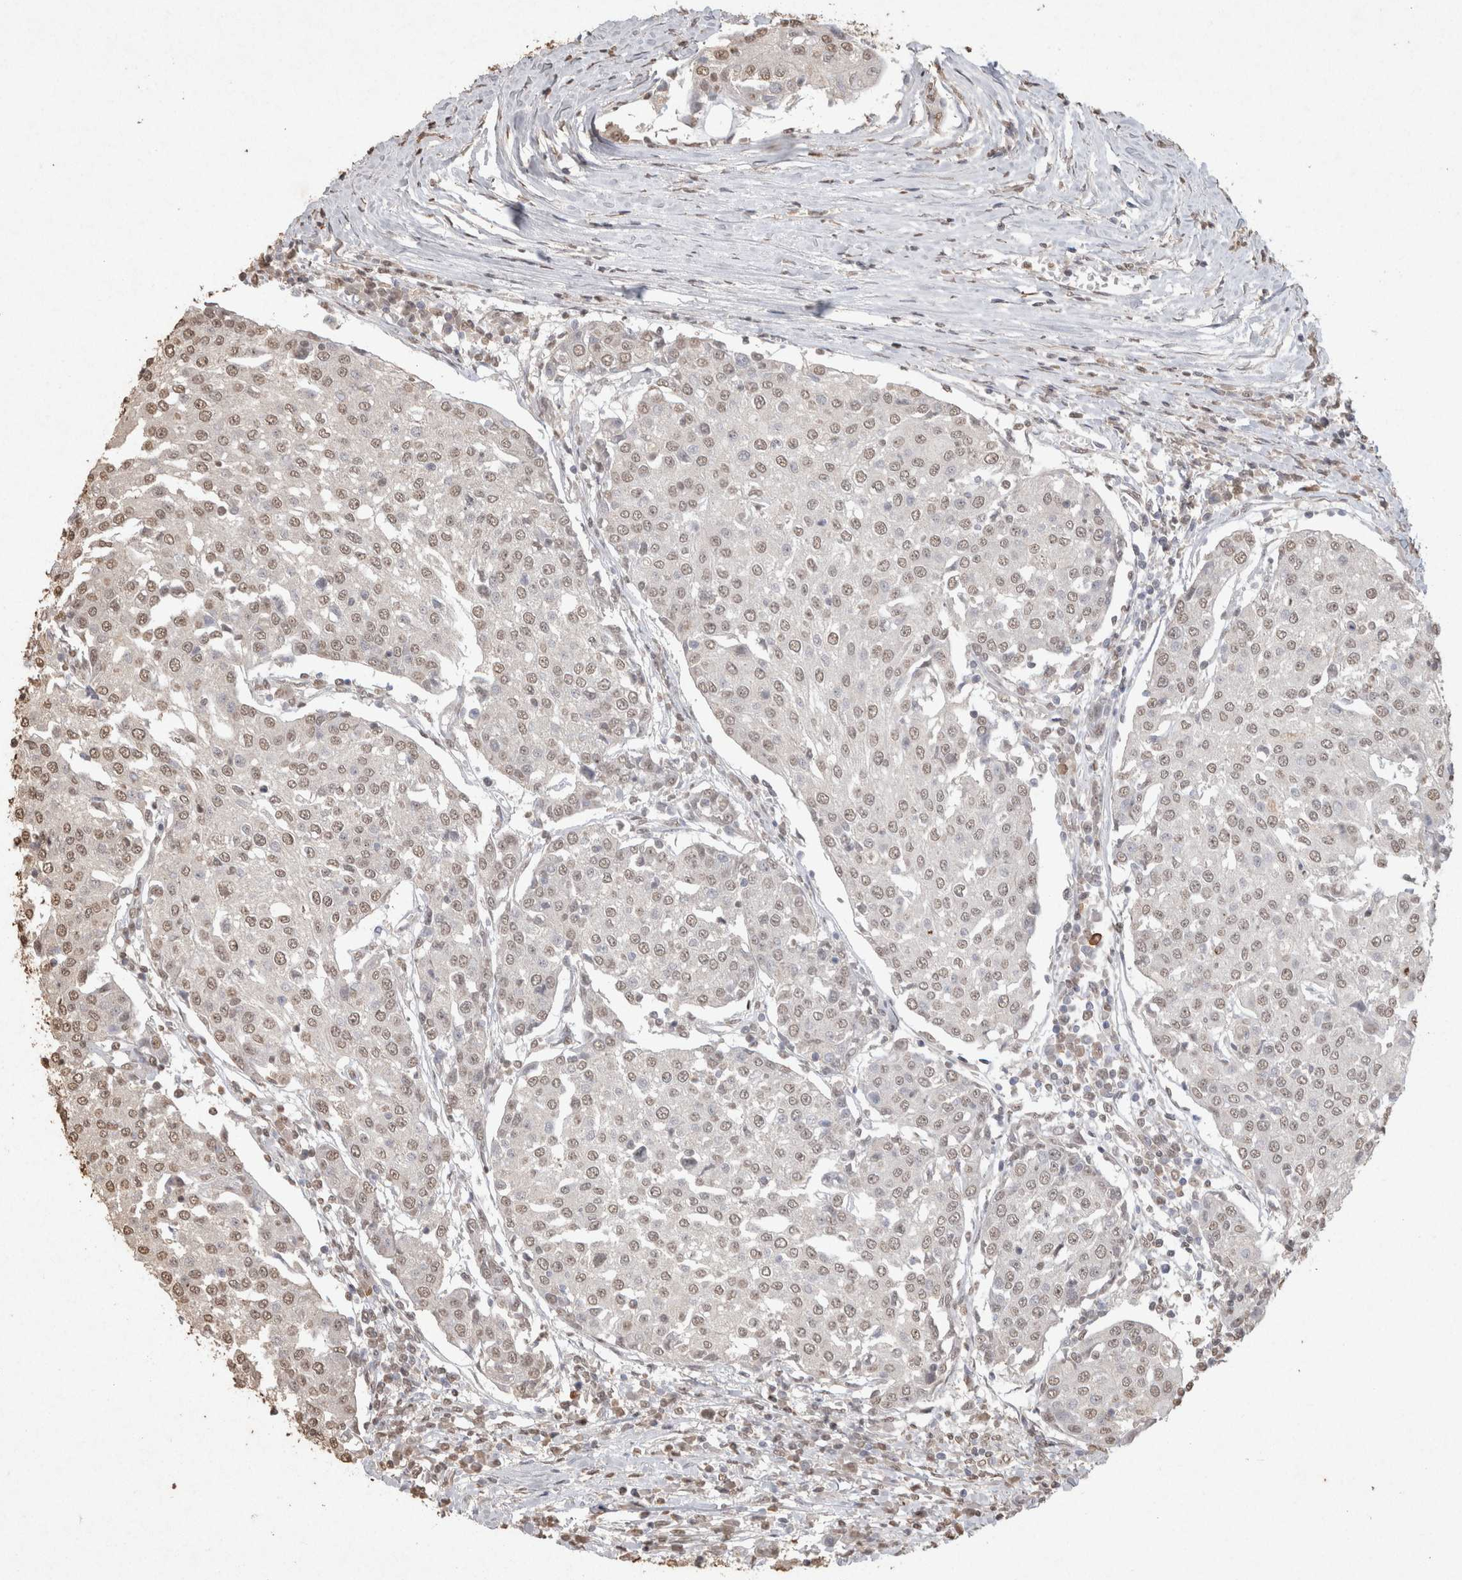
{"staining": {"intensity": "weak", "quantity": ">75%", "location": "nuclear"}, "tissue": "urothelial cancer", "cell_type": "Tumor cells", "image_type": "cancer", "snomed": [{"axis": "morphology", "description": "Urothelial carcinoma, High grade"}, {"axis": "topography", "description": "Urinary bladder"}], "caption": "A high-resolution micrograph shows immunohistochemistry staining of high-grade urothelial carcinoma, which displays weak nuclear staining in about >75% of tumor cells.", "gene": "MLX", "patient": {"sex": "female", "age": 85}}